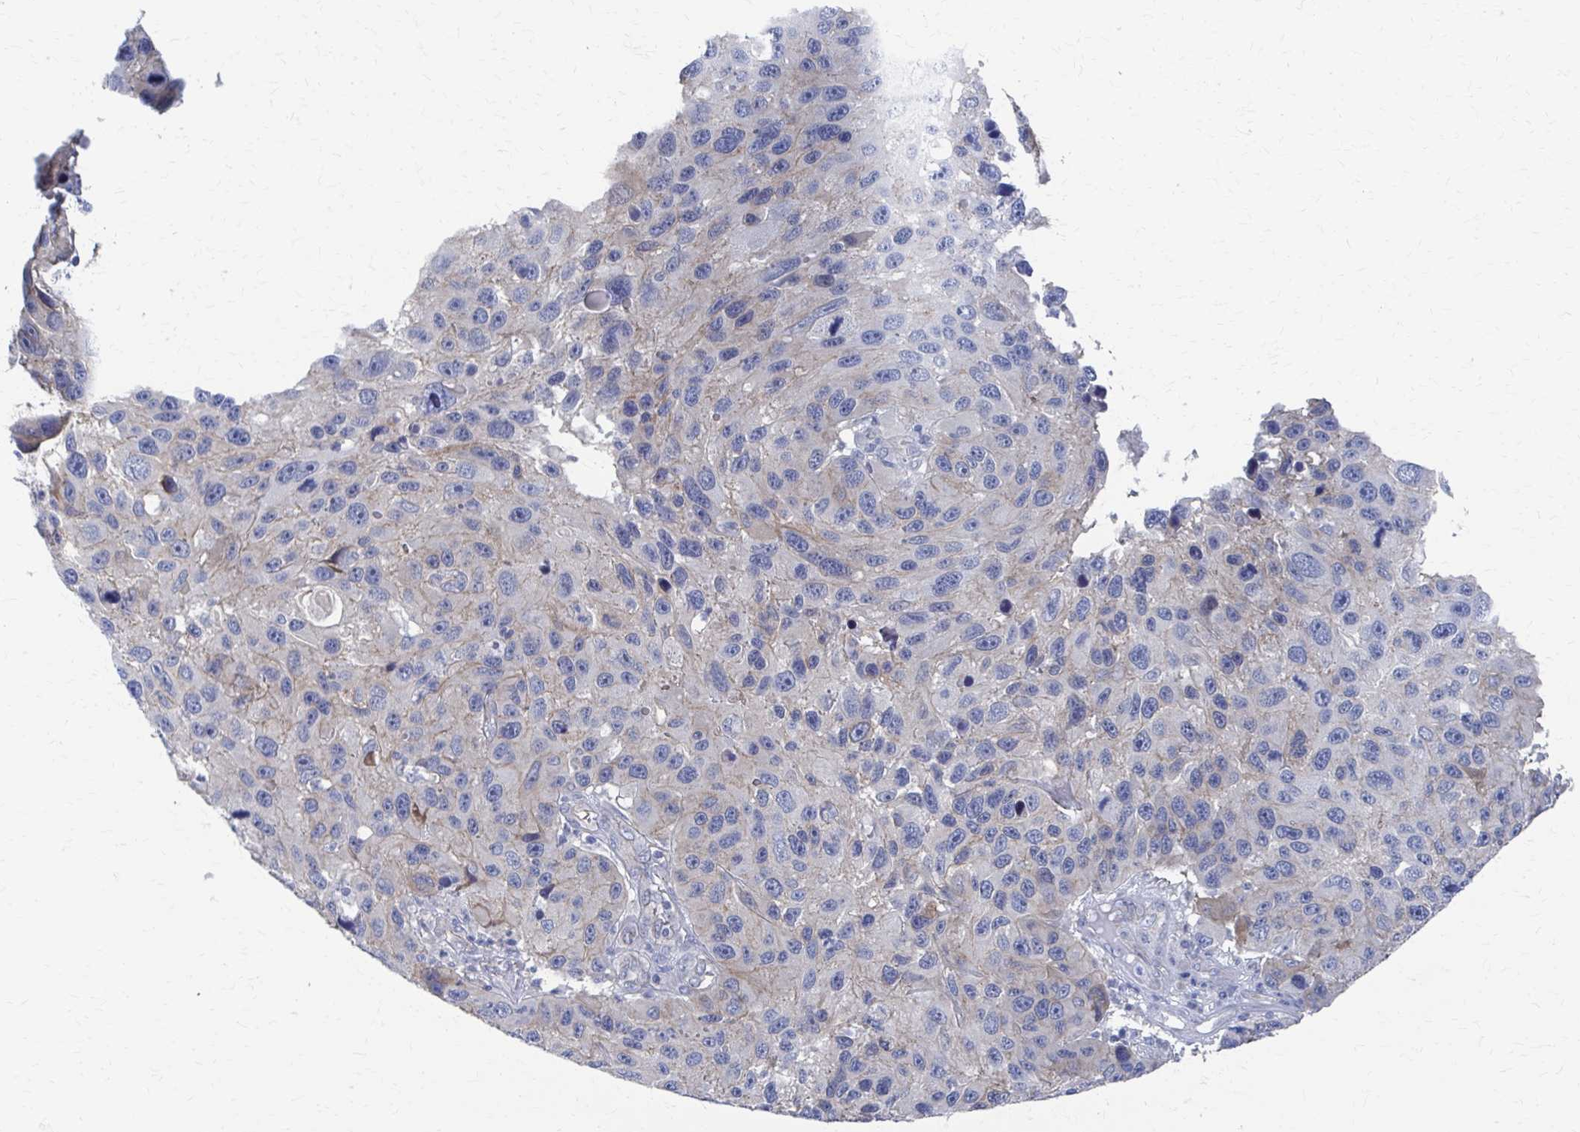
{"staining": {"intensity": "negative", "quantity": "none", "location": "none"}, "tissue": "melanoma", "cell_type": "Tumor cells", "image_type": "cancer", "snomed": [{"axis": "morphology", "description": "Malignant melanoma, NOS"}, {"axis": "topography", "description": "Skin"}], "caption": "Micrograph shows no significant protein expression in tumor cells of malignant melanoma.", "gene": "PLEKHG7", "patient": {"sex": "male", "age": 53}}